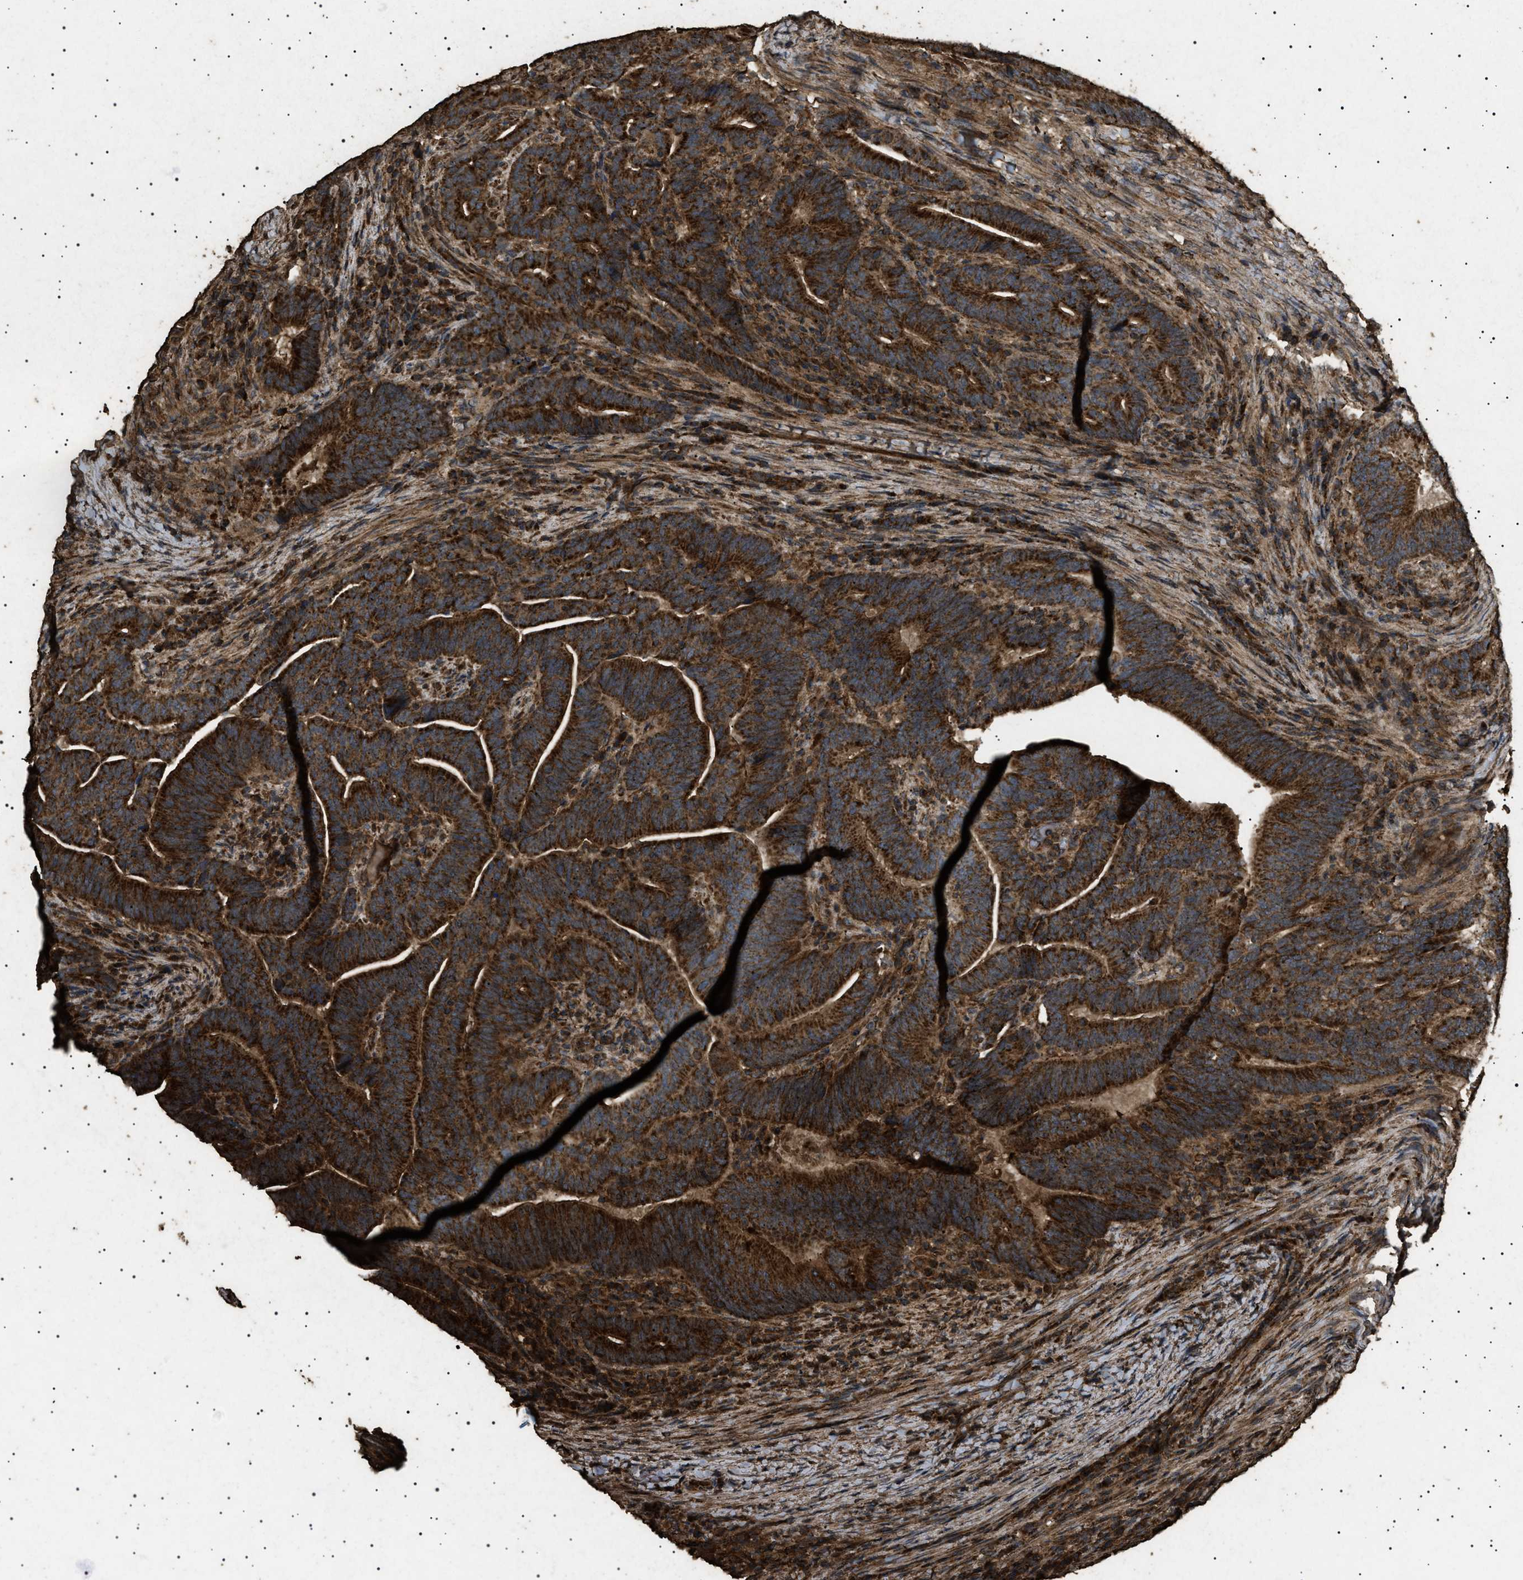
{"staining": {"intensity": "strong", "quantity": ">75%", "location": "cytoplasmic/membranous"}, "tissue": "colorectal cancer", "cell_type": "Tumor cells", "image_type": "cancer", "snomed": [{"axis": "morphology", "description": "Normal tissue, NOS"}, {"axis": "morphology", "description": "Adenocarcinoma, NOS"}, {"axis": "topography", "description": "Colon"}], "caption": "Protein expression by immunohistochemistry demonstrates strong cytoplasmic/membranous positivity in about >75% of tumor cells in adenocarcinoma (colorectal). Ihc stains the protein of interest in brown and the nuclei are stained blue.", "gene": "CYRIA", "patient": {"sex": "female", "age": 66}}